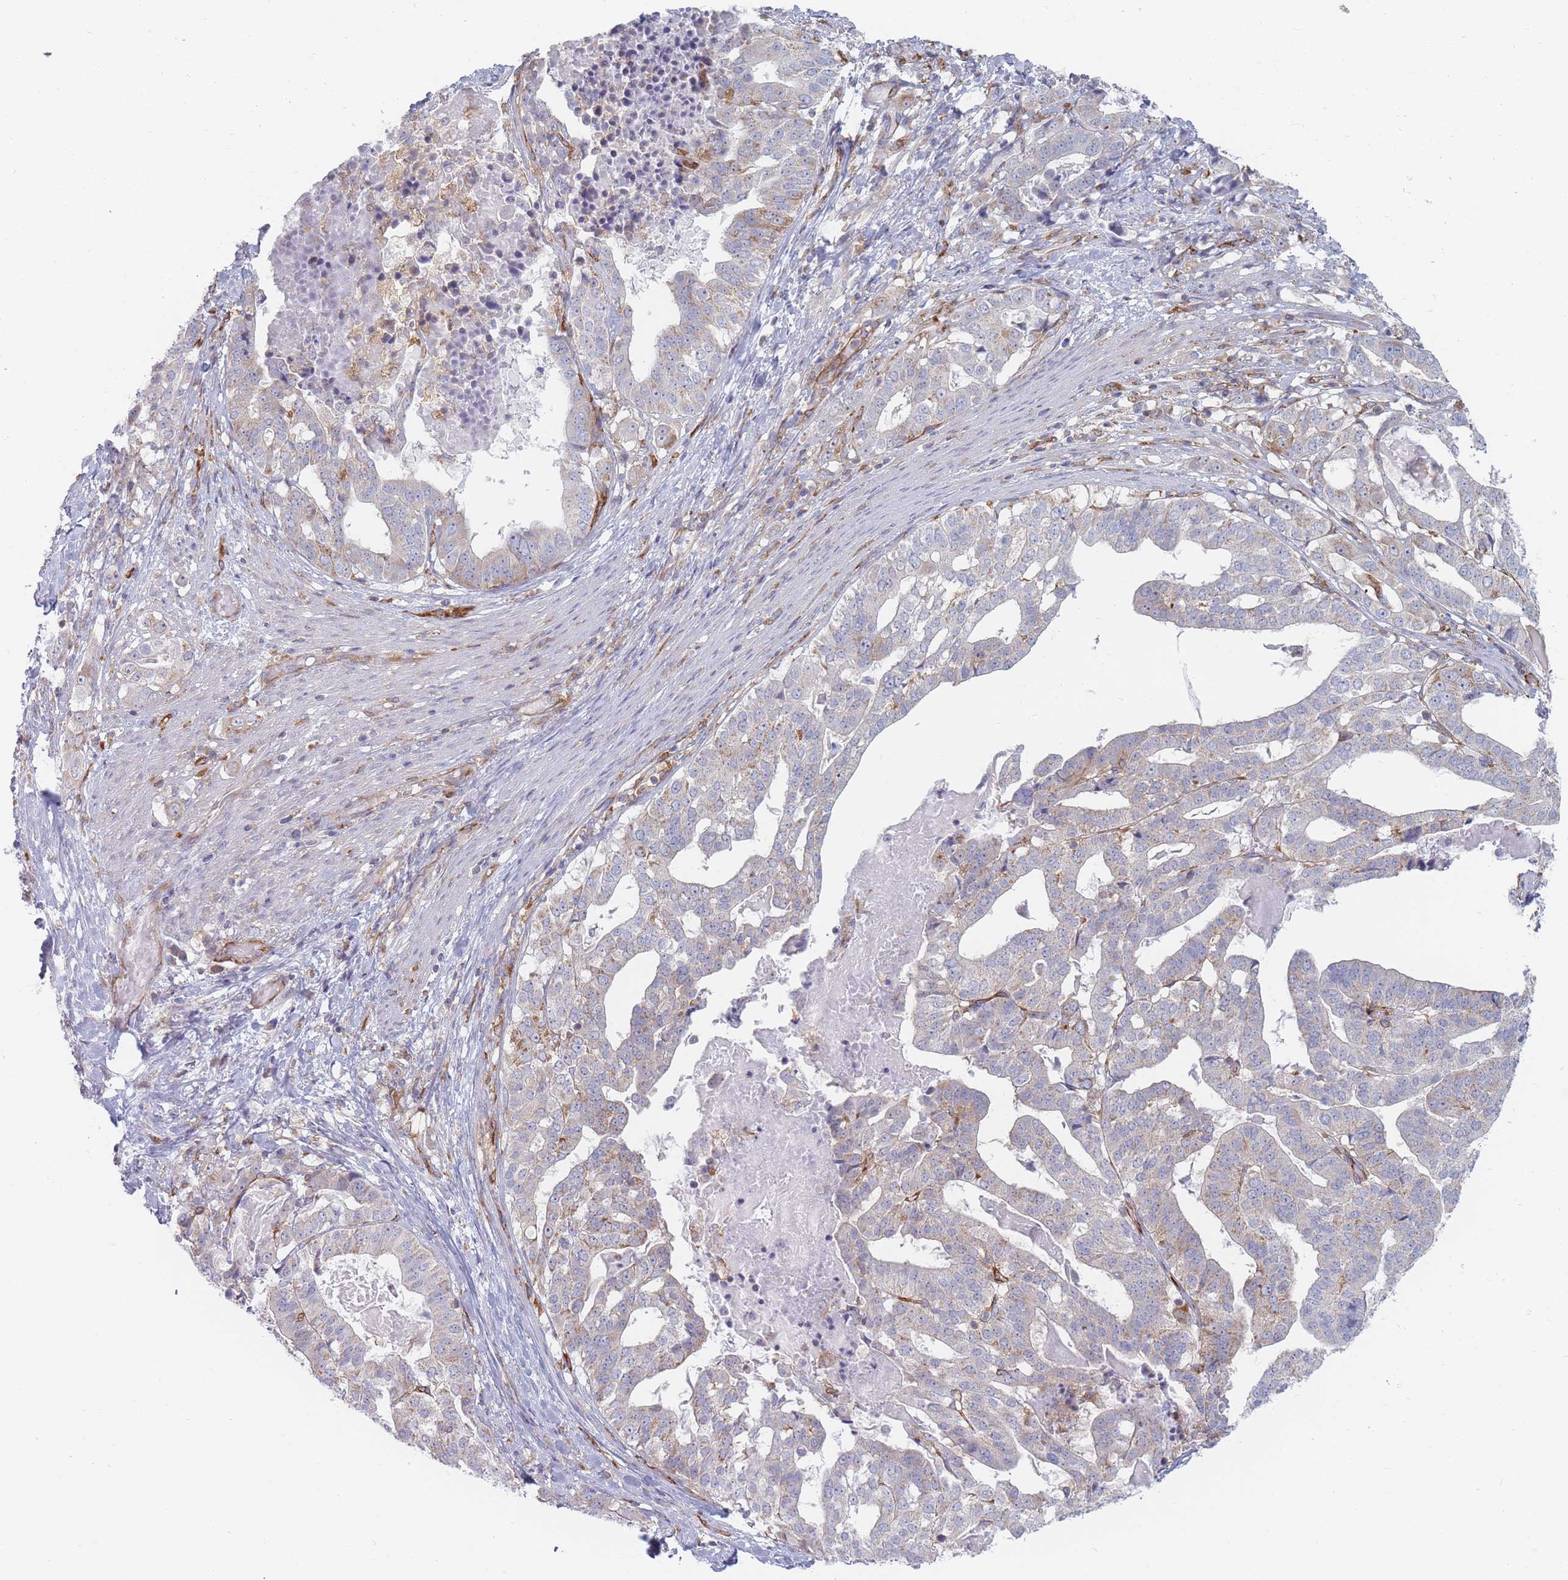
{"staining": {"intensity": "moderate", "quantity": "<25%", "location": "cytoplasmic/membranous"}, "tissue": "stomach cancer", "cell_type": "Tumor cells", "image_type": "cancer", "snomed": [{"axis": "morphology", "description": "Adenocarcinoma, NOS"}, {"axis": "topography", "description": "Stomach"}], "caption": "Tumor cells display low levels of moderate cytoplasmic/membranous positivity in about <25% of cells in stomach cancer.", "gene": "MAP1S", "patient": {"sex": "male", "age": 48}}